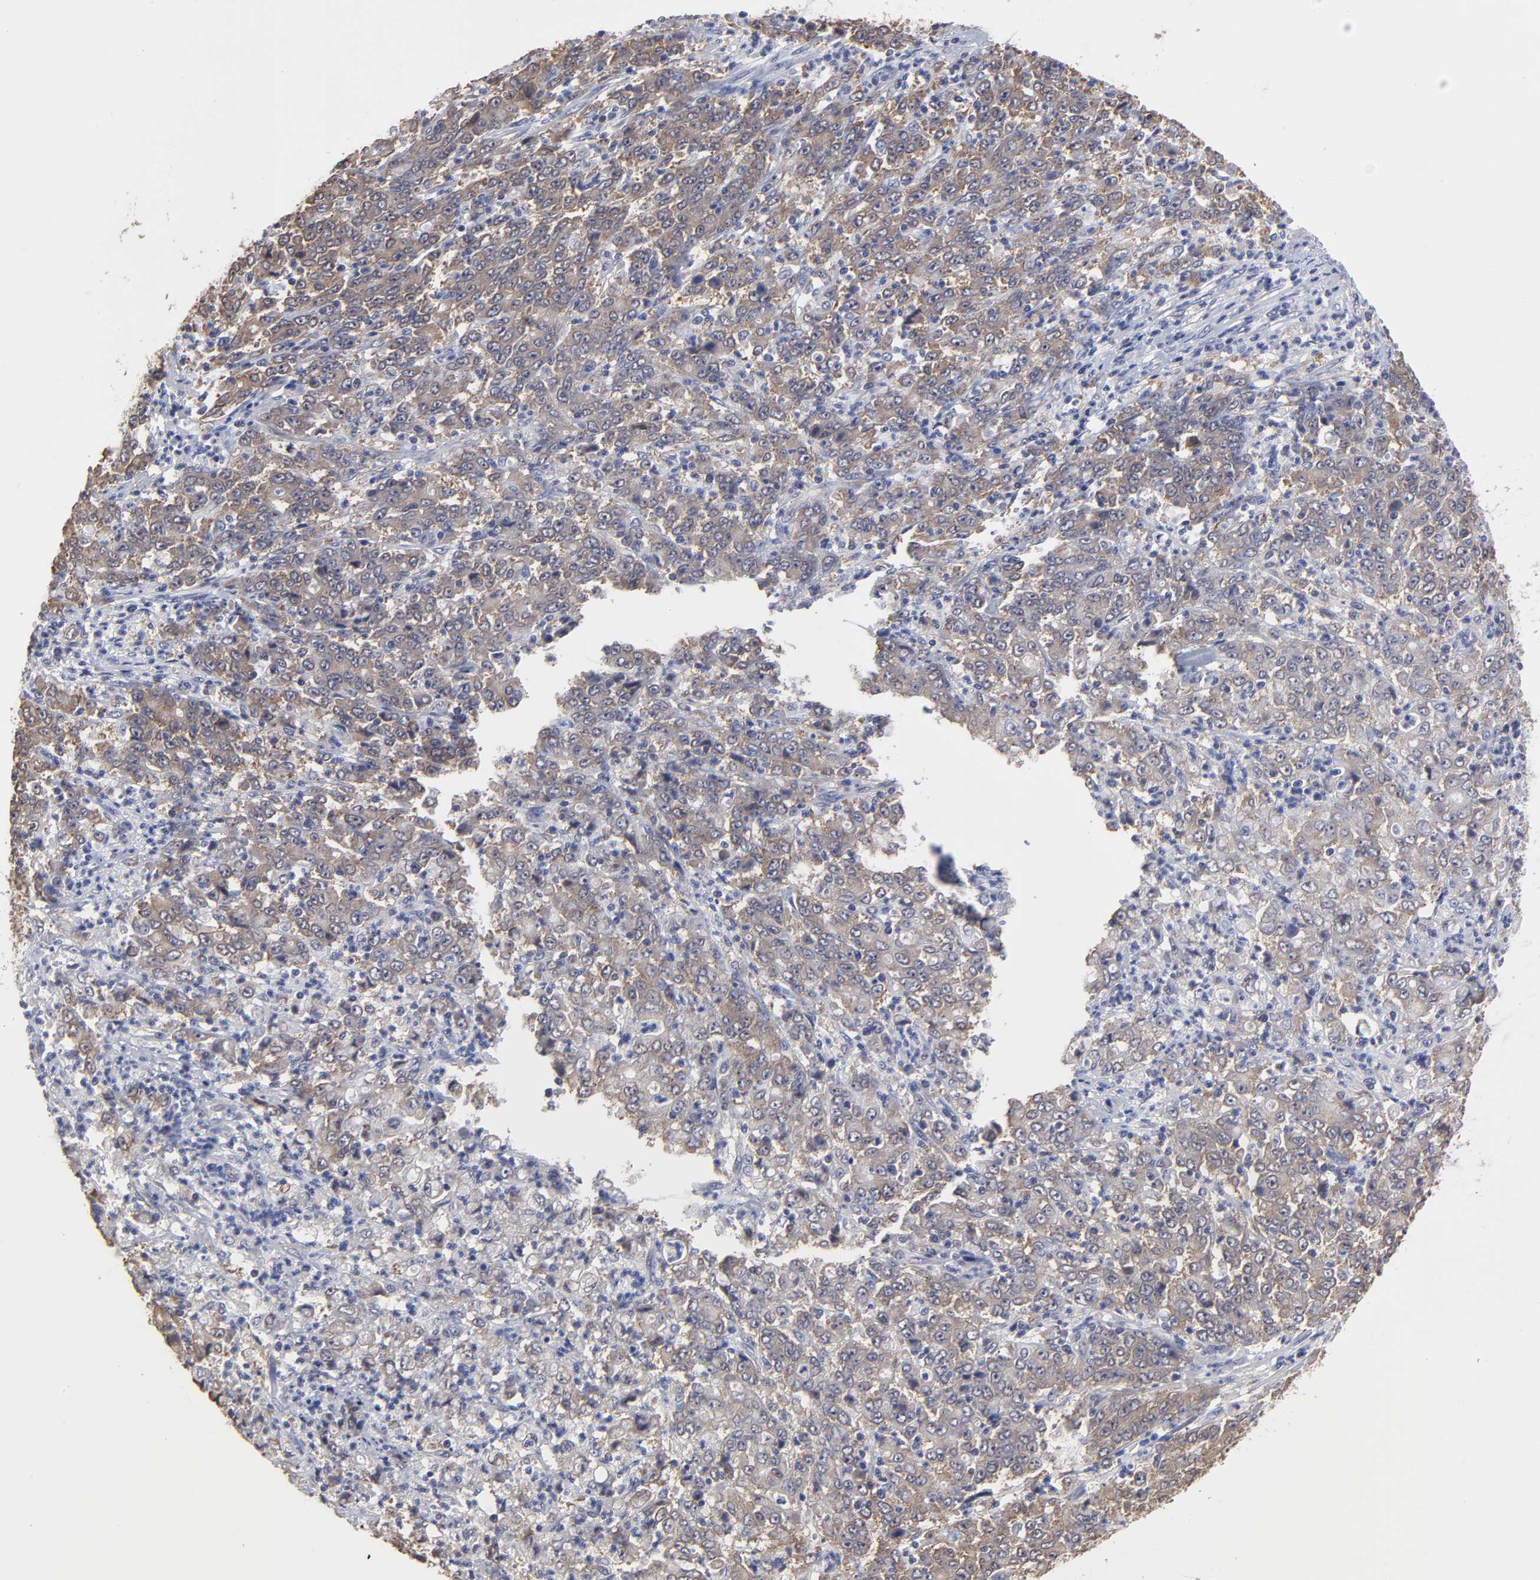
{"staining": {"intensity": "moderate", "quantity": ">75%", "location": "cytoplasmic/membranous"}, "tissue": "stomach cancer", "cell_type": "Tumor cells", "image_type": "cancer", "snomed": [{"axis": "morphology", "description": "Adenocarcinoma, NOS"}, {"axis": "topography", "description": "Stomach, lower"}], "caption": "Stomach adenocarcinoma stained with a brown dye reveals moderate cytoplasmic/membranous positive positivity in about >75% of tumor cells.", "gene": "CCT2", "patient": {"sex": "female", "age": 71}}